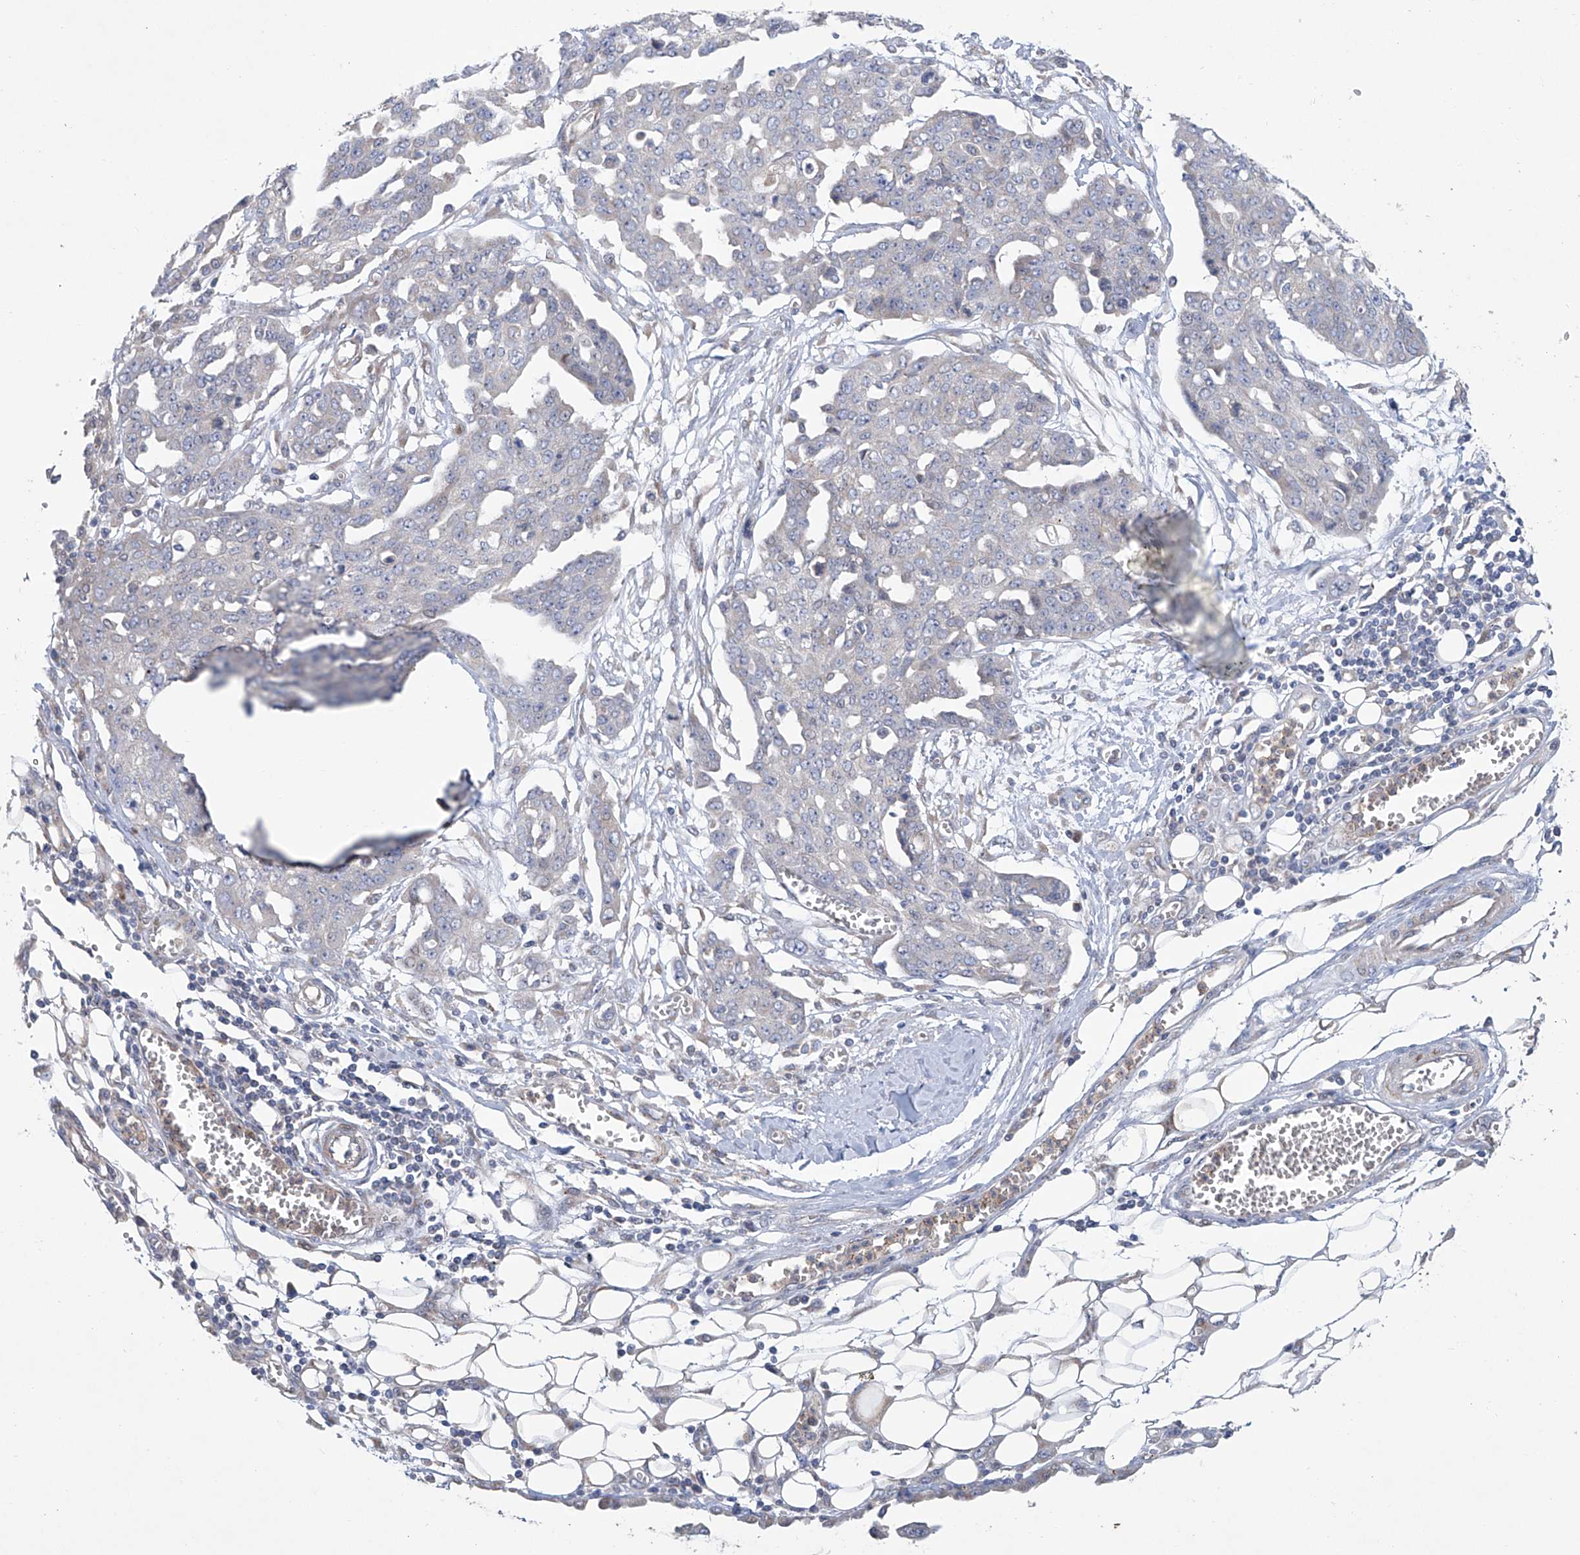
{"staining": {"intensity": "negative", "quantity": "none", "location": "none"}, "tissue": "ovarian cancer", "cell_type": "Tumor cells", "image_type": "cancer", "snomed": [{"axis": "morphology", "description": "Cystadenocarcinoma, serous, NOS"}, {"axis": "topography", "description": "Soft tissue"}, {"axis": "topography", "description": "Ovary"}], "caption": "Immunohistochemistry of human serous cystadenocarcinoma (ovarian) exhibits no staining in tumor cells.", "gene": "KLC4", "patient": {"sex": "female", "age": 57}}